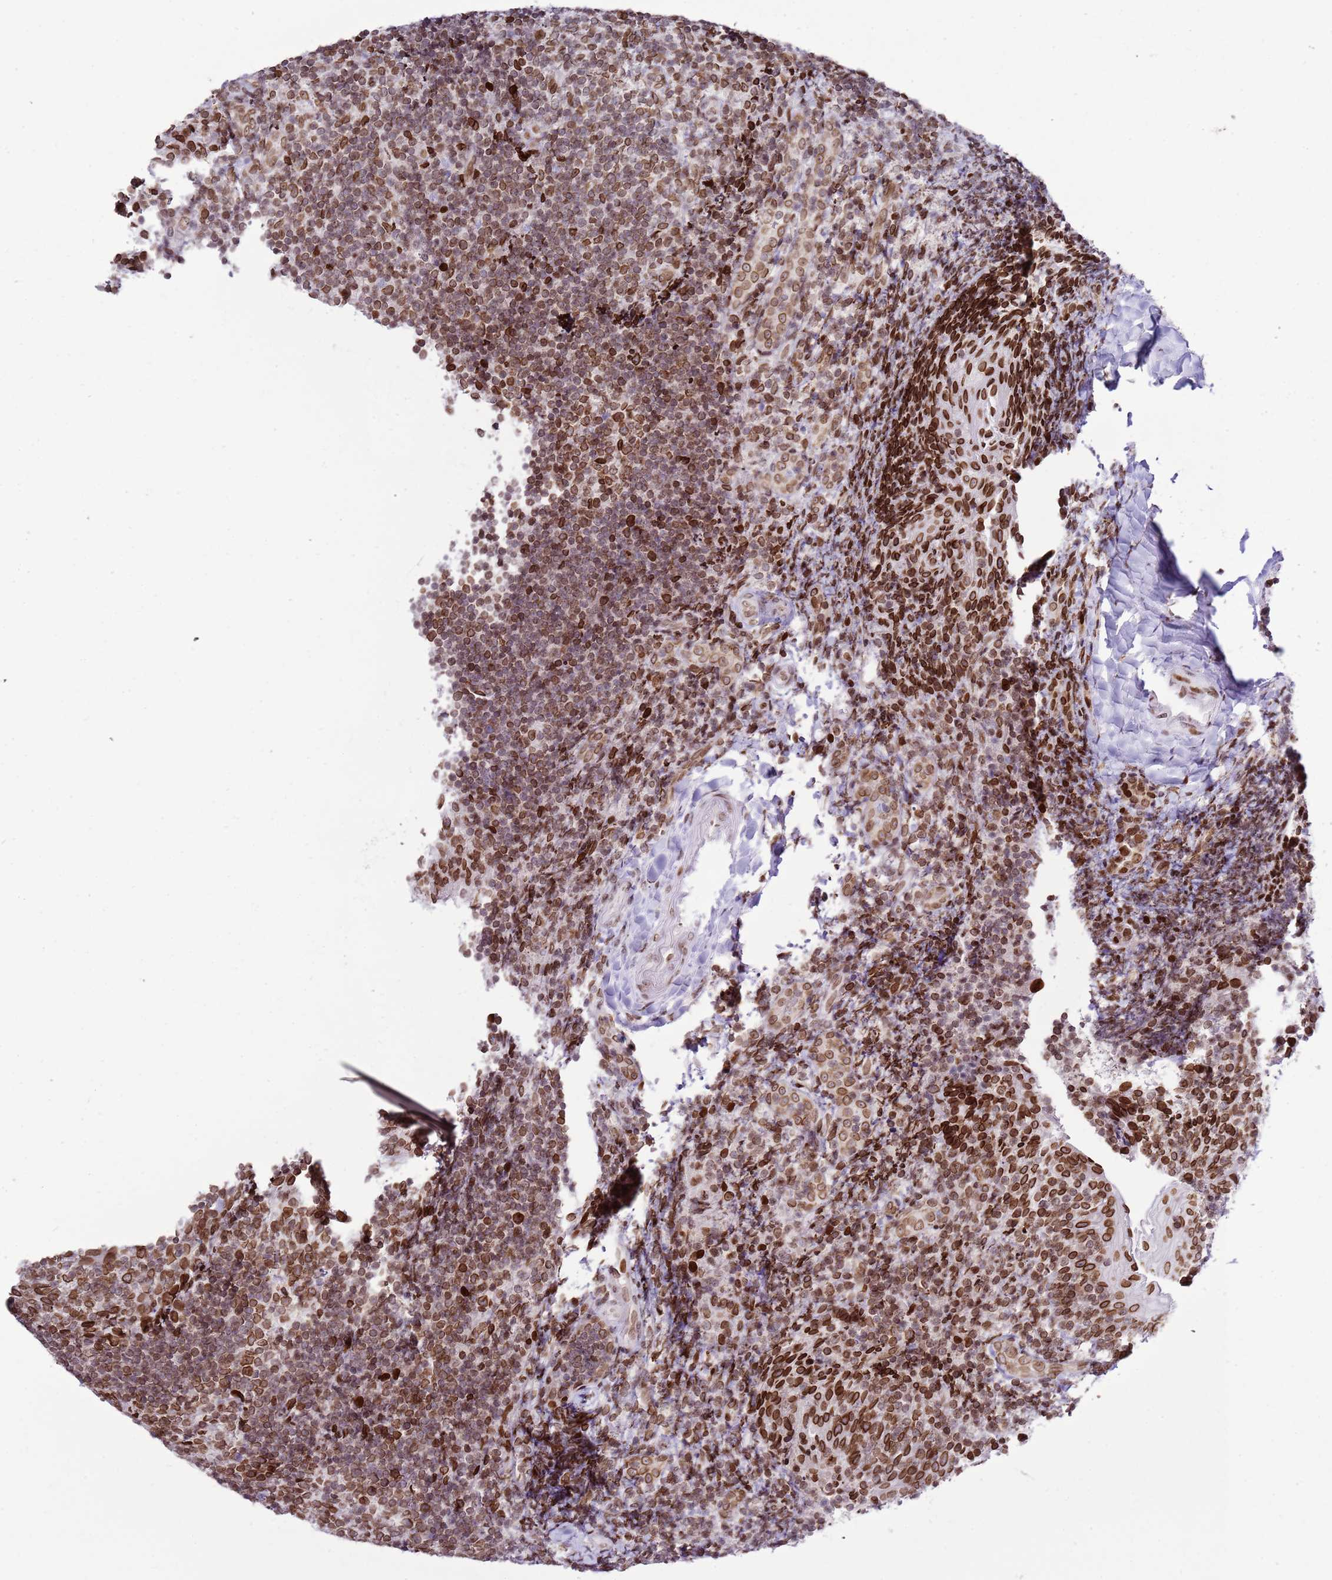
{"staining": {"intensity": "moderate", "quantity": ">75%", "location": "nuclear"}, "tissue": "tonsil", "cell_type": "Germinal center cells", "image_type": "normal", "snomed": [{"axis": "morphology", "description": "Normal tissue, NOS"}, {"axis": "topography", "description": "Tonsil"}], "caption": "Tonsil was stained to show a protein in brown. There is medium levels of moderate nuclear expression in approximately >75% of germinal center cells. The staining is performed using DAB brown chromogen to label protein expression. The nuclei are counter-stained blue using hematoxylin.", "gene": "POU6F1", "patient": {"sex": "female", "age": 10}}